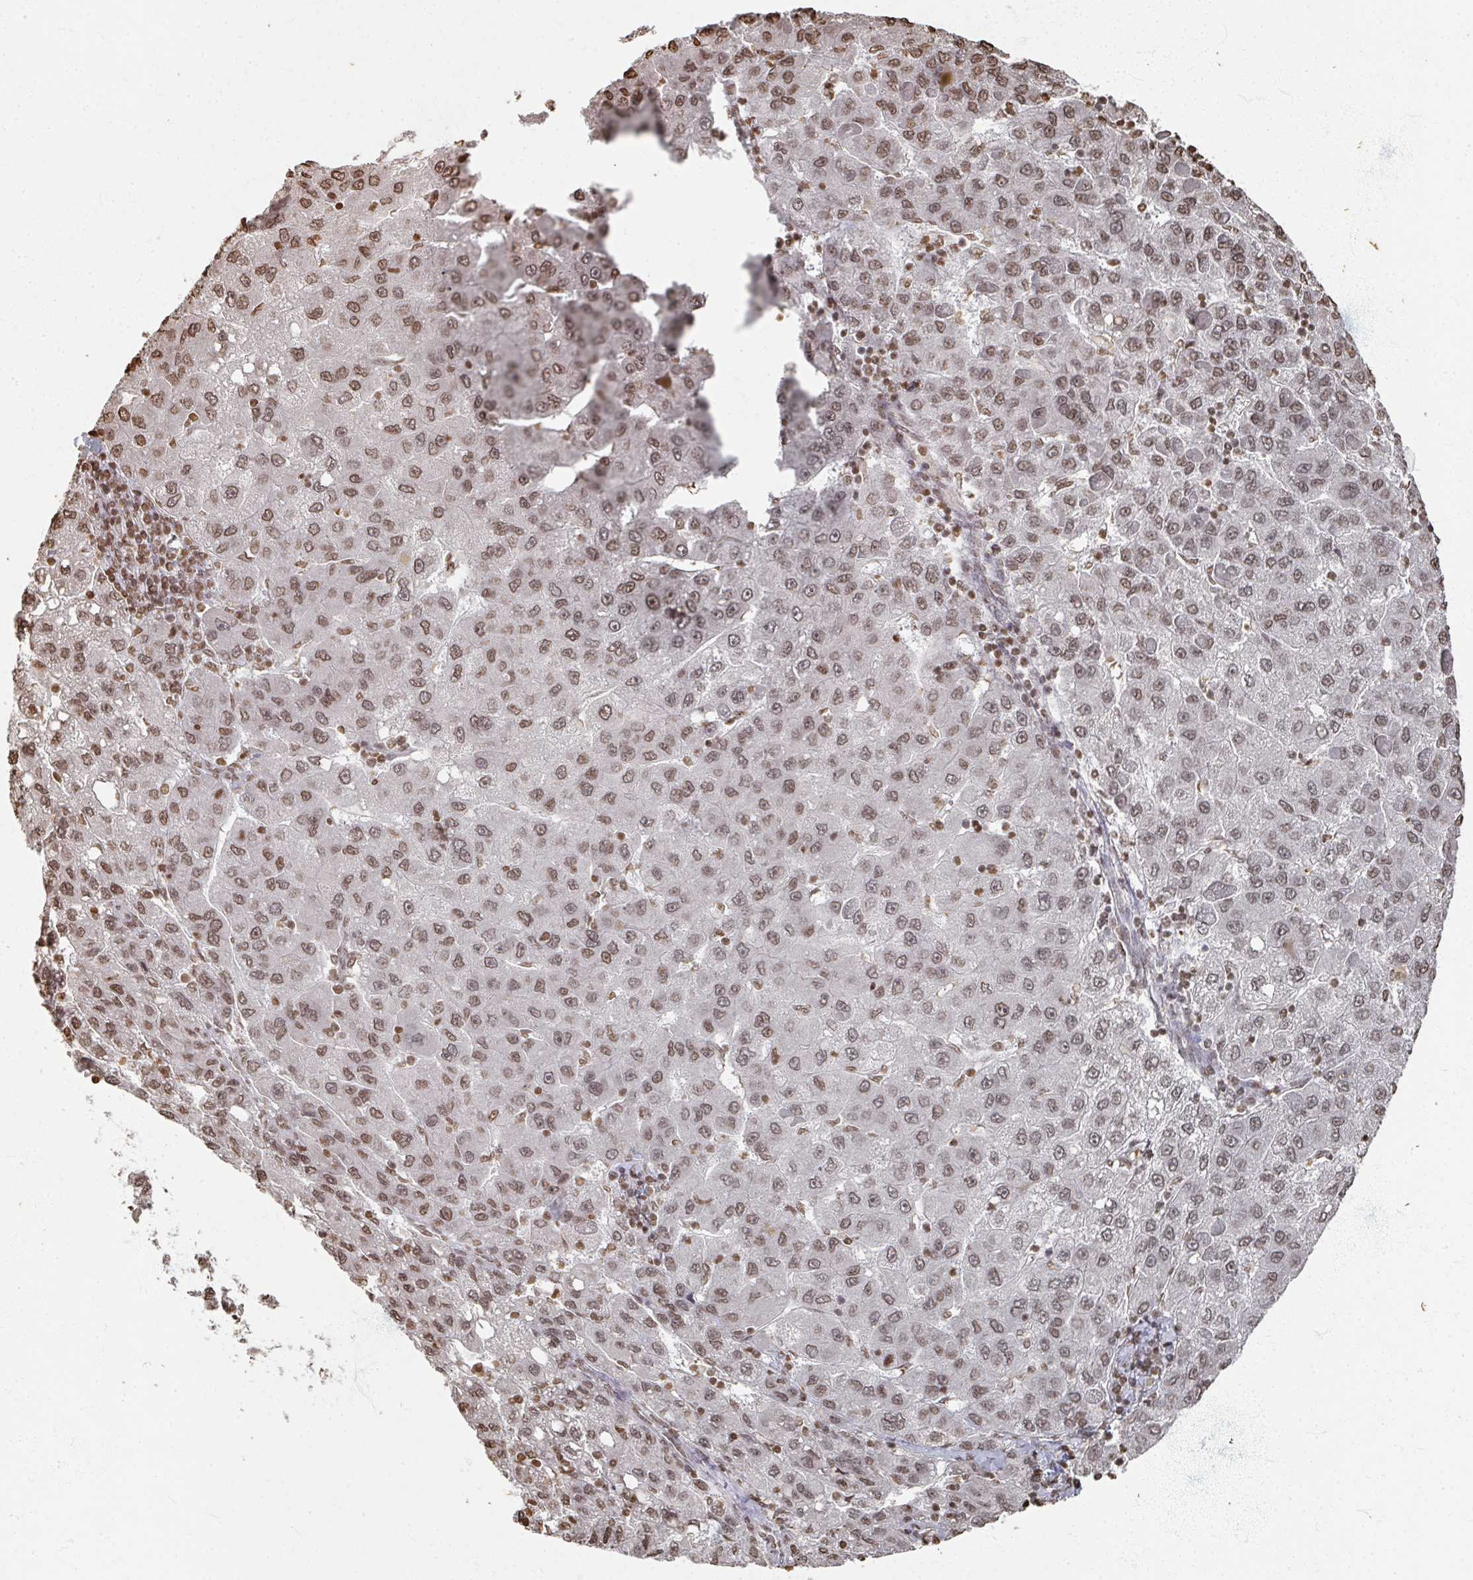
{"staining": {"intensity": "moderate", "quantity": ">75%", "location": "nuclear"}, "tissue": "liver cancer", "cell_type": "Tumor cells", "image_type": "cancer", "snomed": [{"axis": "morphology", "description": "Carcinoma, Hepatocellular, NOS"}, {"axis": "topography", "description": "Liver"}], "caption": "Immunohistochemical staining of human hepatocellular carcinoma (liver) displays medium levels of moderate nuclear protein positivity in approximately >75% of tumor cells. Ihc stains the protein of interest in brown and the nuclei are stained blue.", "gene": "DCUN1D5", "patient": {"sex": "female", "age": 82}}